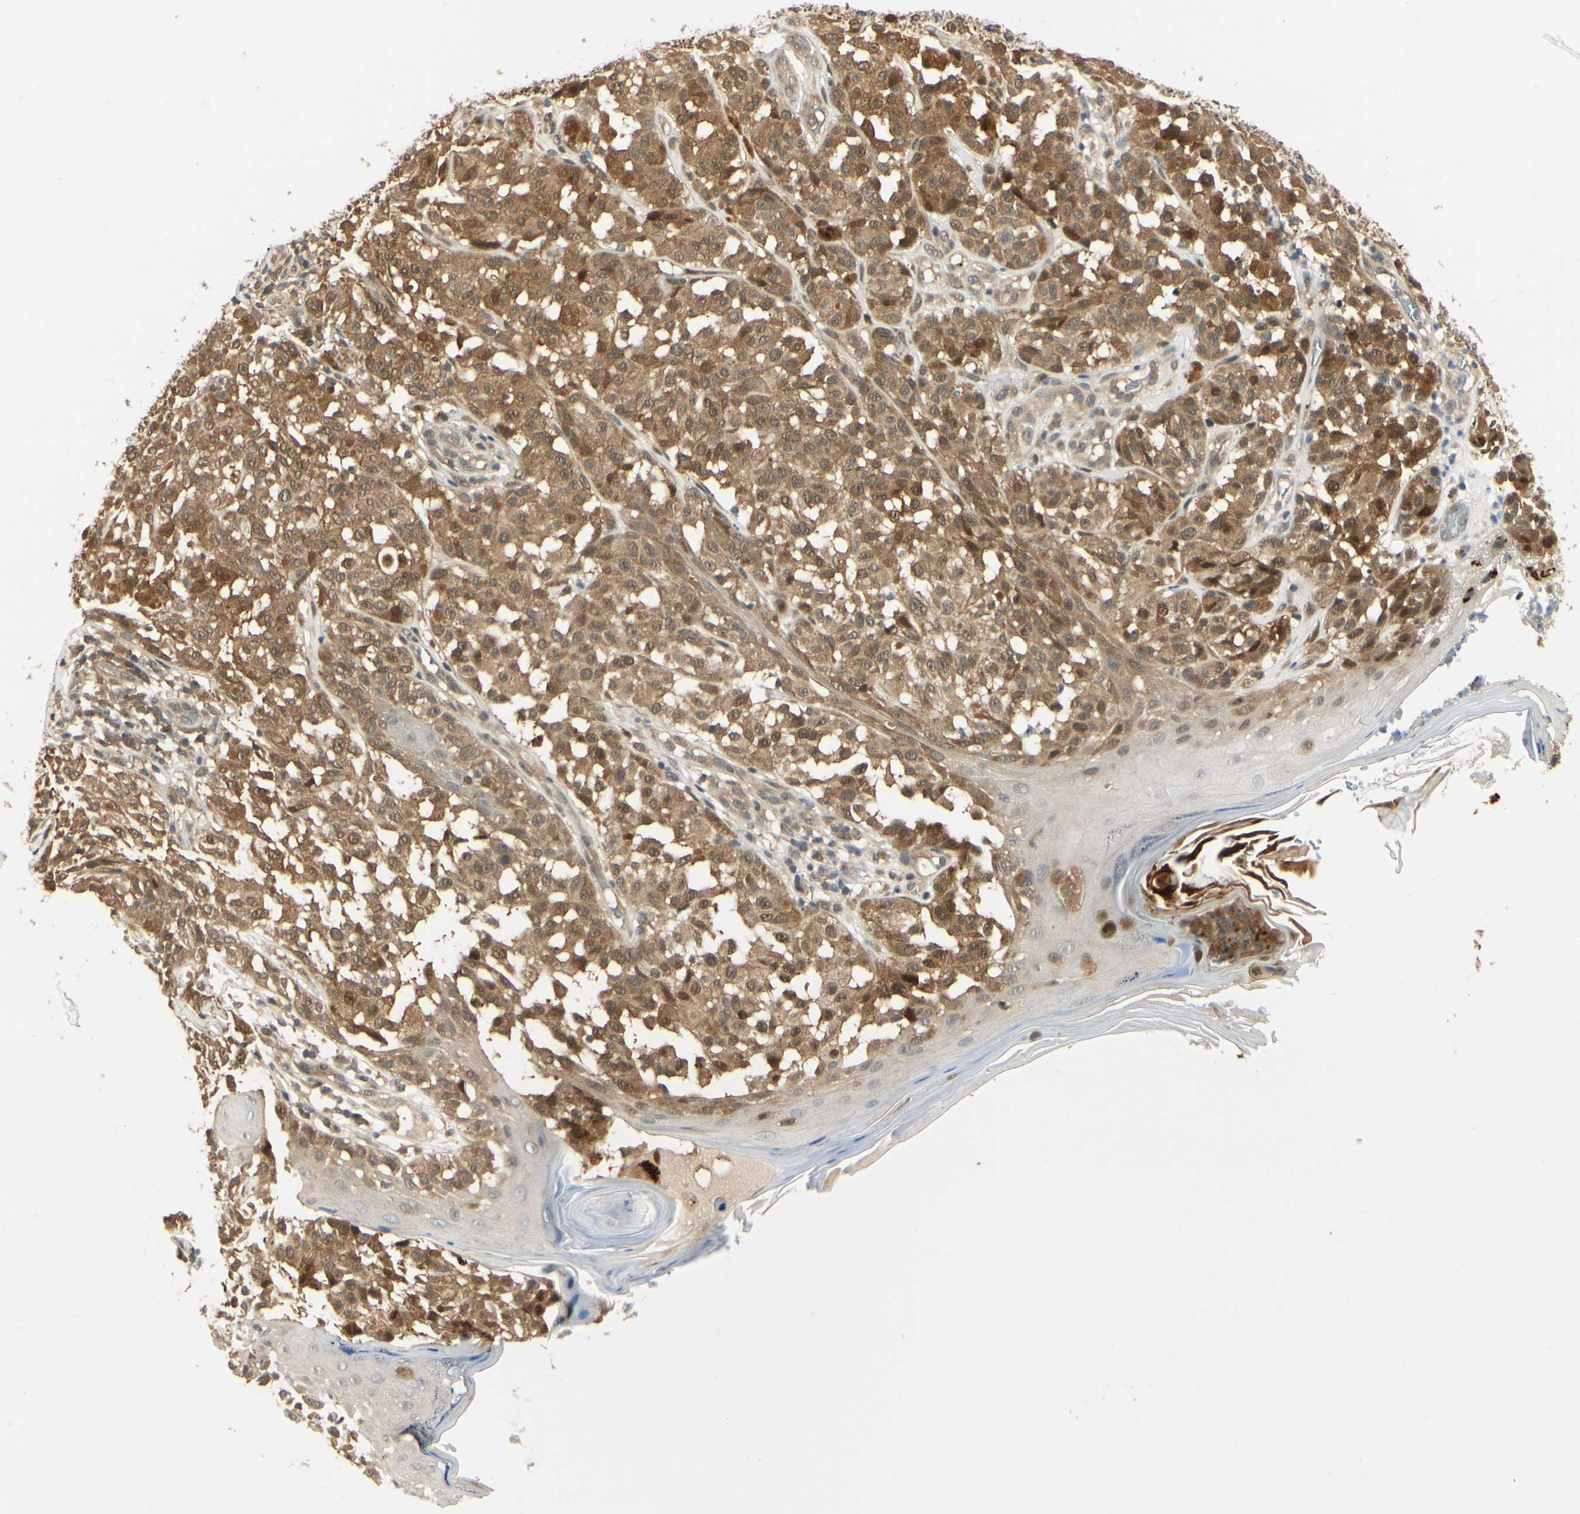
{"staining": {"intensity": "strong", "quantity": ">75%", "location": "cytoplasmic/membranous,nuclear"}, "tissue": "melanoma", "cell_type": "Tumor cells", "image_type": "cancer", "snomed": [{"axis": "morphology", "description": "Malignant melanoma, NOS"}, {"axis": "topography", "description": "Skin"}], "caption": "Brown immunohistochemical staining in malignant melanoma reveals strong cytoplasmic/membranous and nuclear positivity in about >75% of tumor cells.", "gene": "UBE2Z", "patient": {"sex": "female", "age": 46}}